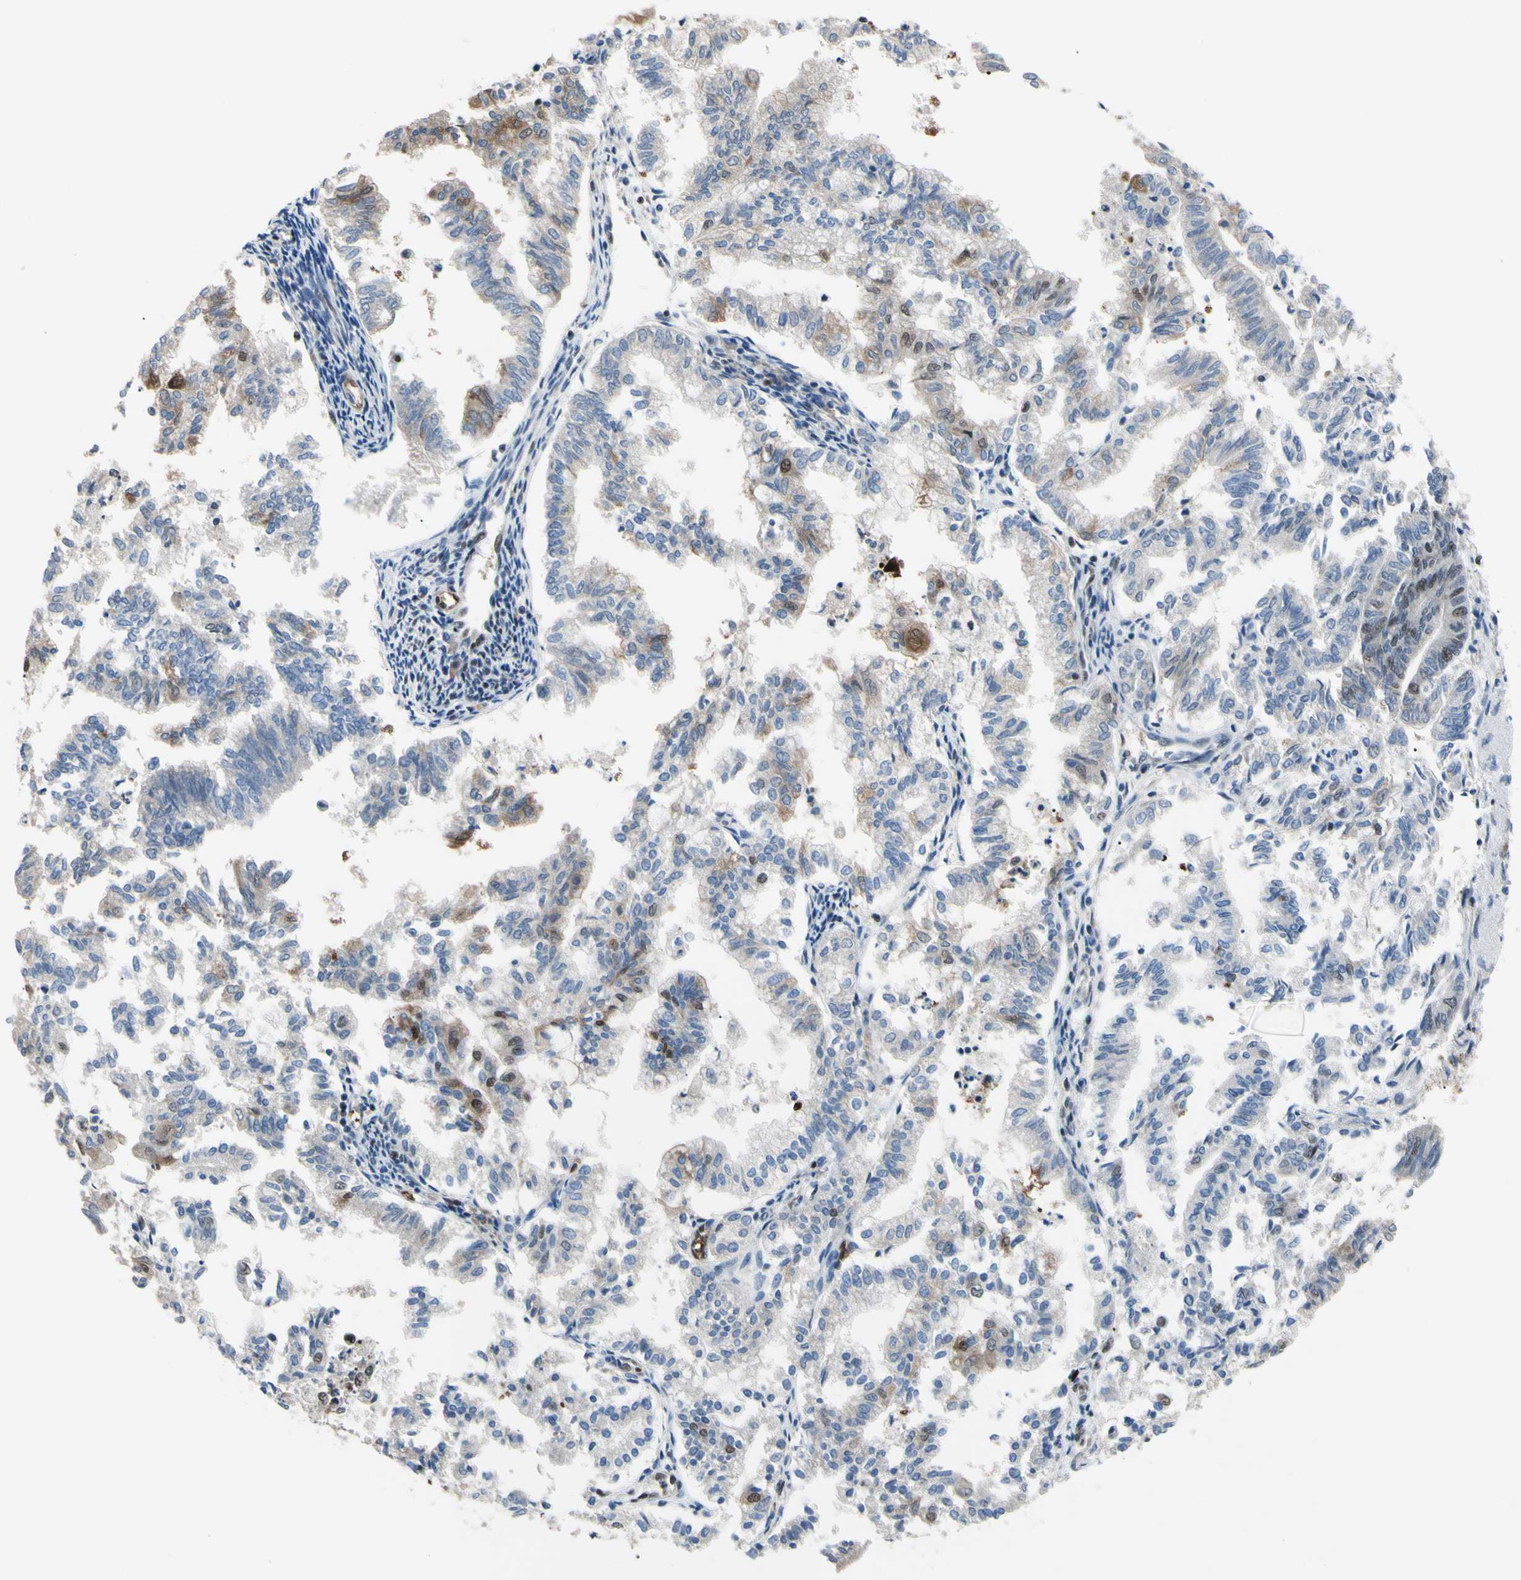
{"staining": {"intensity": "weak", "quantity": "25%-75%", "location": "nuclear"}, "tissue": "endometrial cancer", "cell_type": "Tumor cells", "image_type": "cancer", "snomed": [{"axis": "morphology", "description": "Necrosis, NOS"}, {"axis": "morphology", "description": "Adenocarcinoma, NOS"}, {"axis": "topography", "description": "Endometrium"}], "caption": "Weak nuclear positivity for a protein is identified in about 25%-75% of tumor cells of endometrial cancer (adenocarcinoma) using immunohistochemistry (IHC).", "gene": "THAP12", "patient": {"sex": "female", "age": 79}}